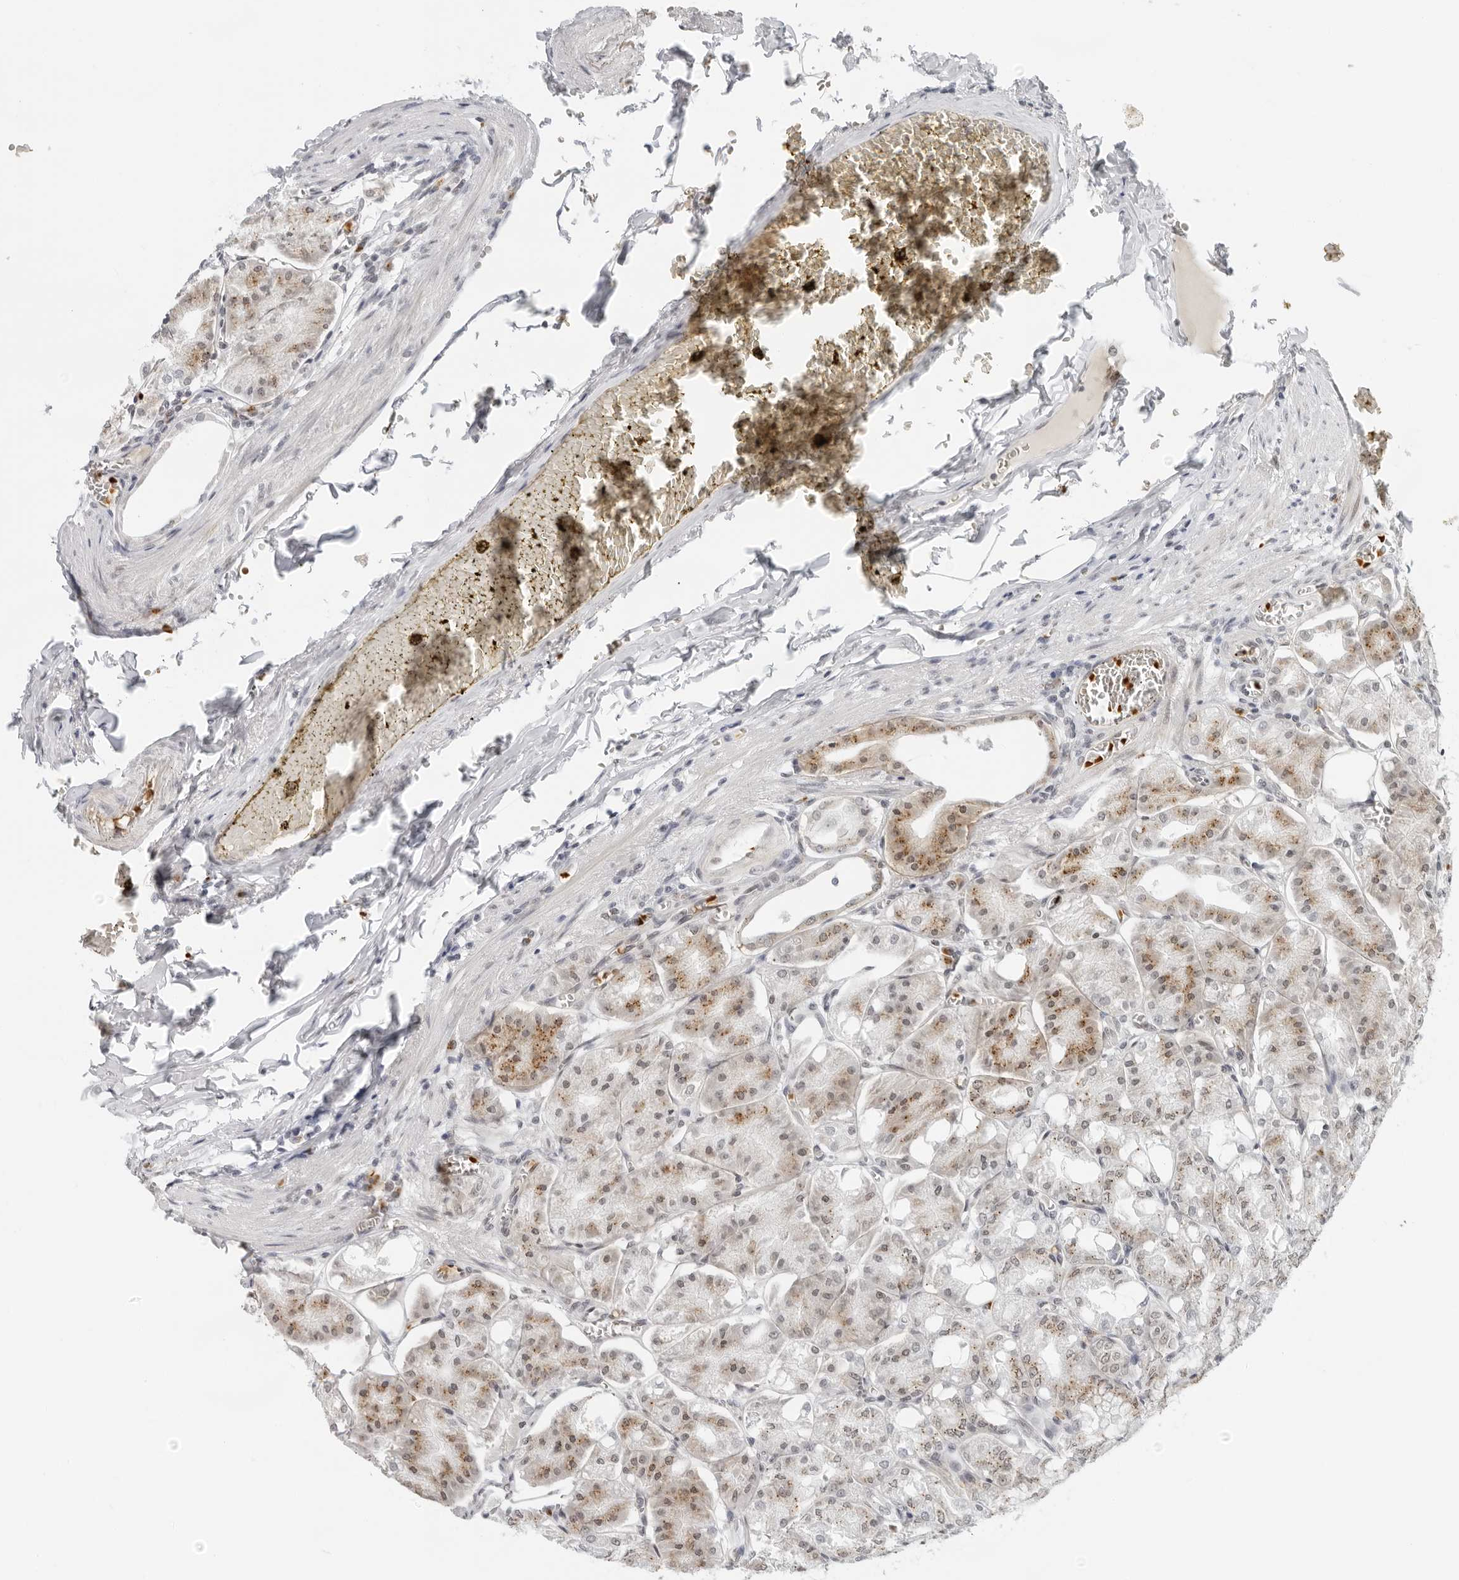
{"staining": {"intensity": "moderate", "quantity": "25%-75%", "location": "cytoplasmic/membranous"}, "tissue": "stomach", "cell_type": "Glandular cells", "image_type": "normal", "snomed": [{"axis": "morphology", "description": "Normal tissue, NOS"}, {"axis": "topography", "description": "Stomach, lower"}], "caption": "Immunohistochemical staining of normal human stomach displays 25%-75% levels of moderate cytoplasmic/membranous protein positivity in about 25%-75% of glandular cells.", "gene": "TOX4", "patient": {"sex": "male", "age": 71}}